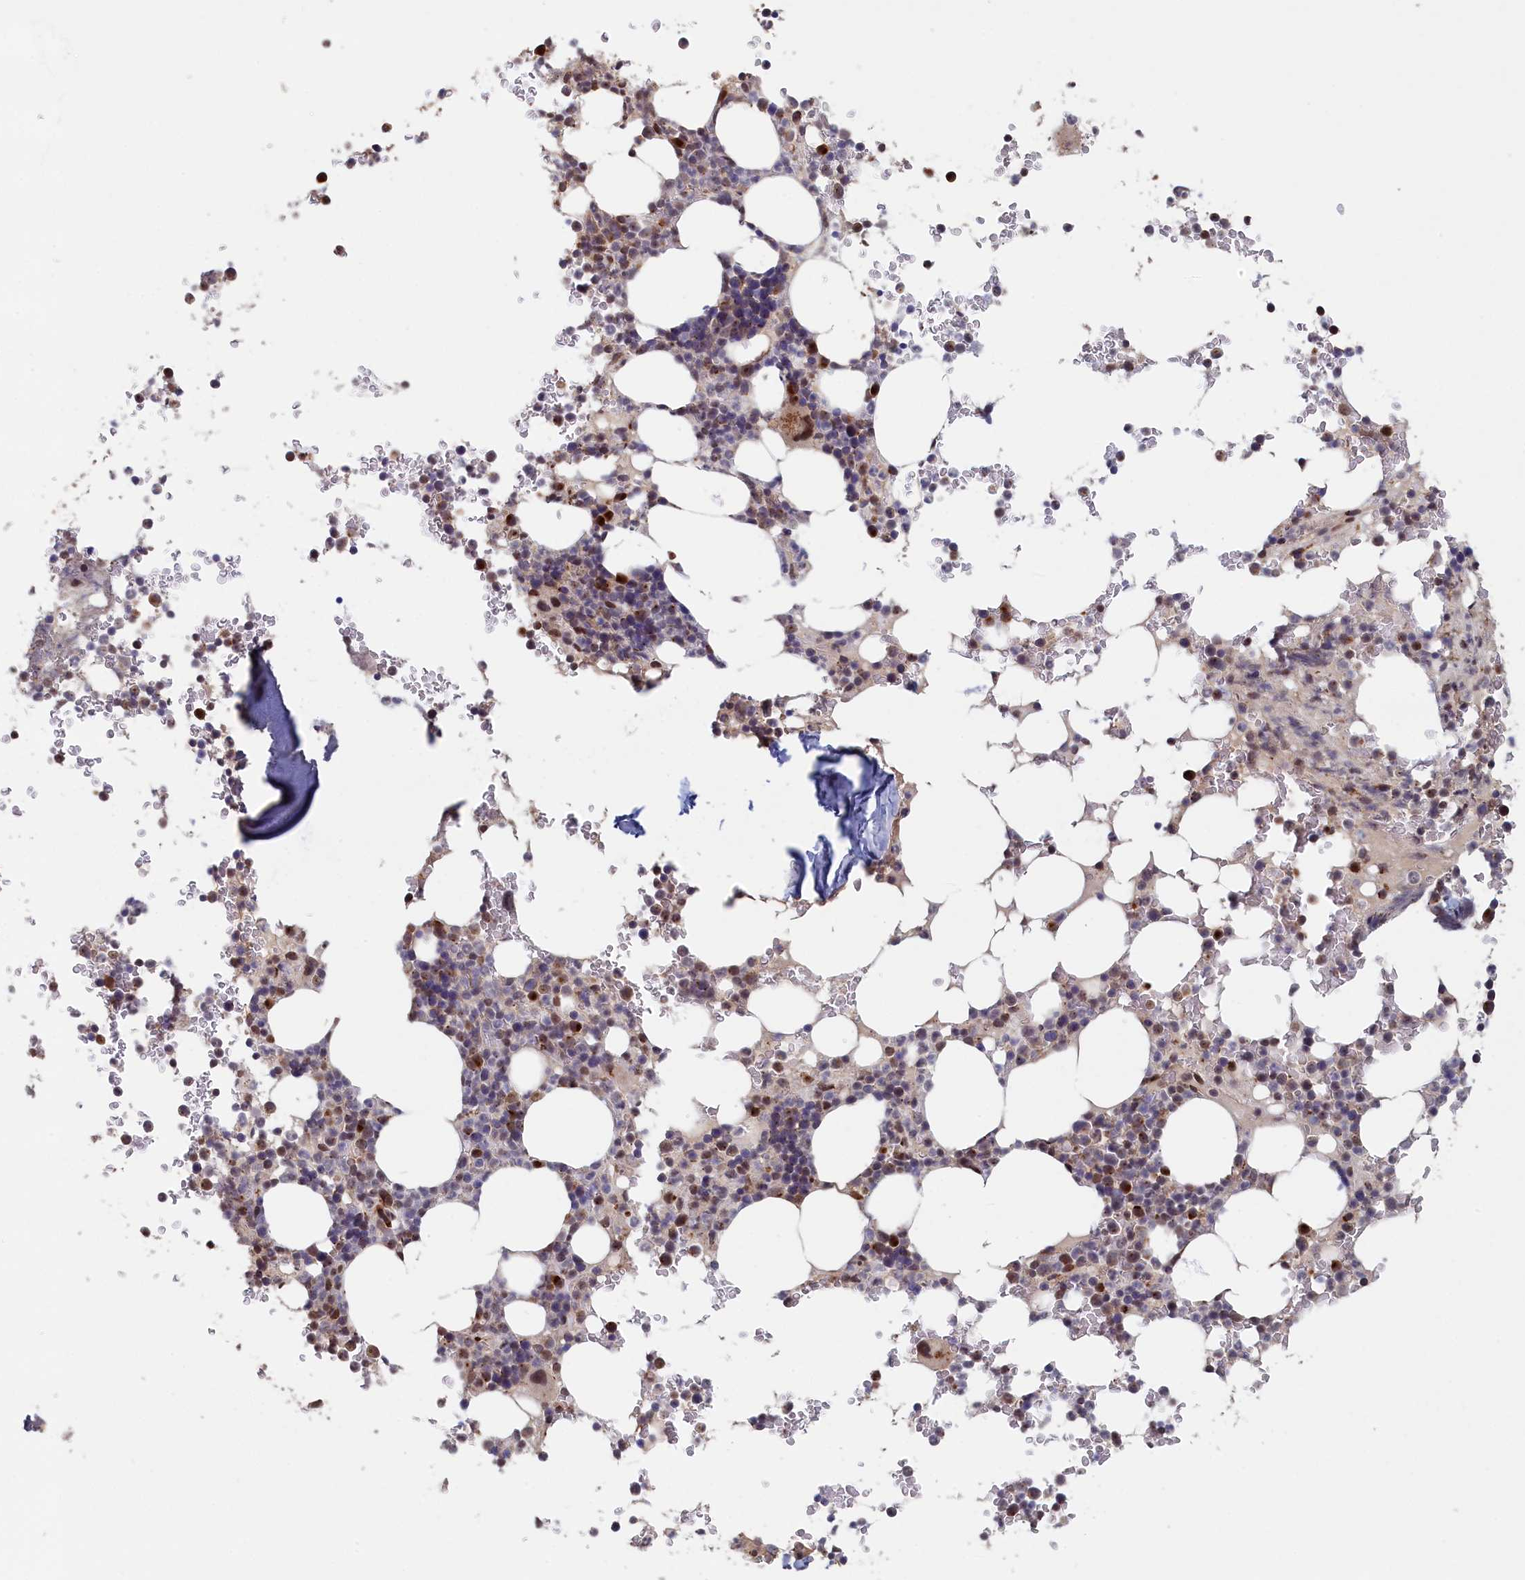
{"staining": {"intensity": "moderate", "quantity": "<25%", "location": "cytoplasmic/membranous,nuclear"}, "tissue": "bone marrow", "cell_type": "Hematopoietic cells", "image_type": "normal", "snomed": [{"axis": "morphology", "description": "Normal tissue, NOS"}, {"axis": "topography", "description": "Bone marrow"}], "caption": "A brown stain shows moderate cytoplasmic/membranous,nuclear expression of a protein in hematopoietic cells of benign bone marrow. Immunohistochemistry stains the protein in brown and the nuclei are stained blue.", "gene": "PIGQ", "patient": {"sex": "male", "age": 58}}